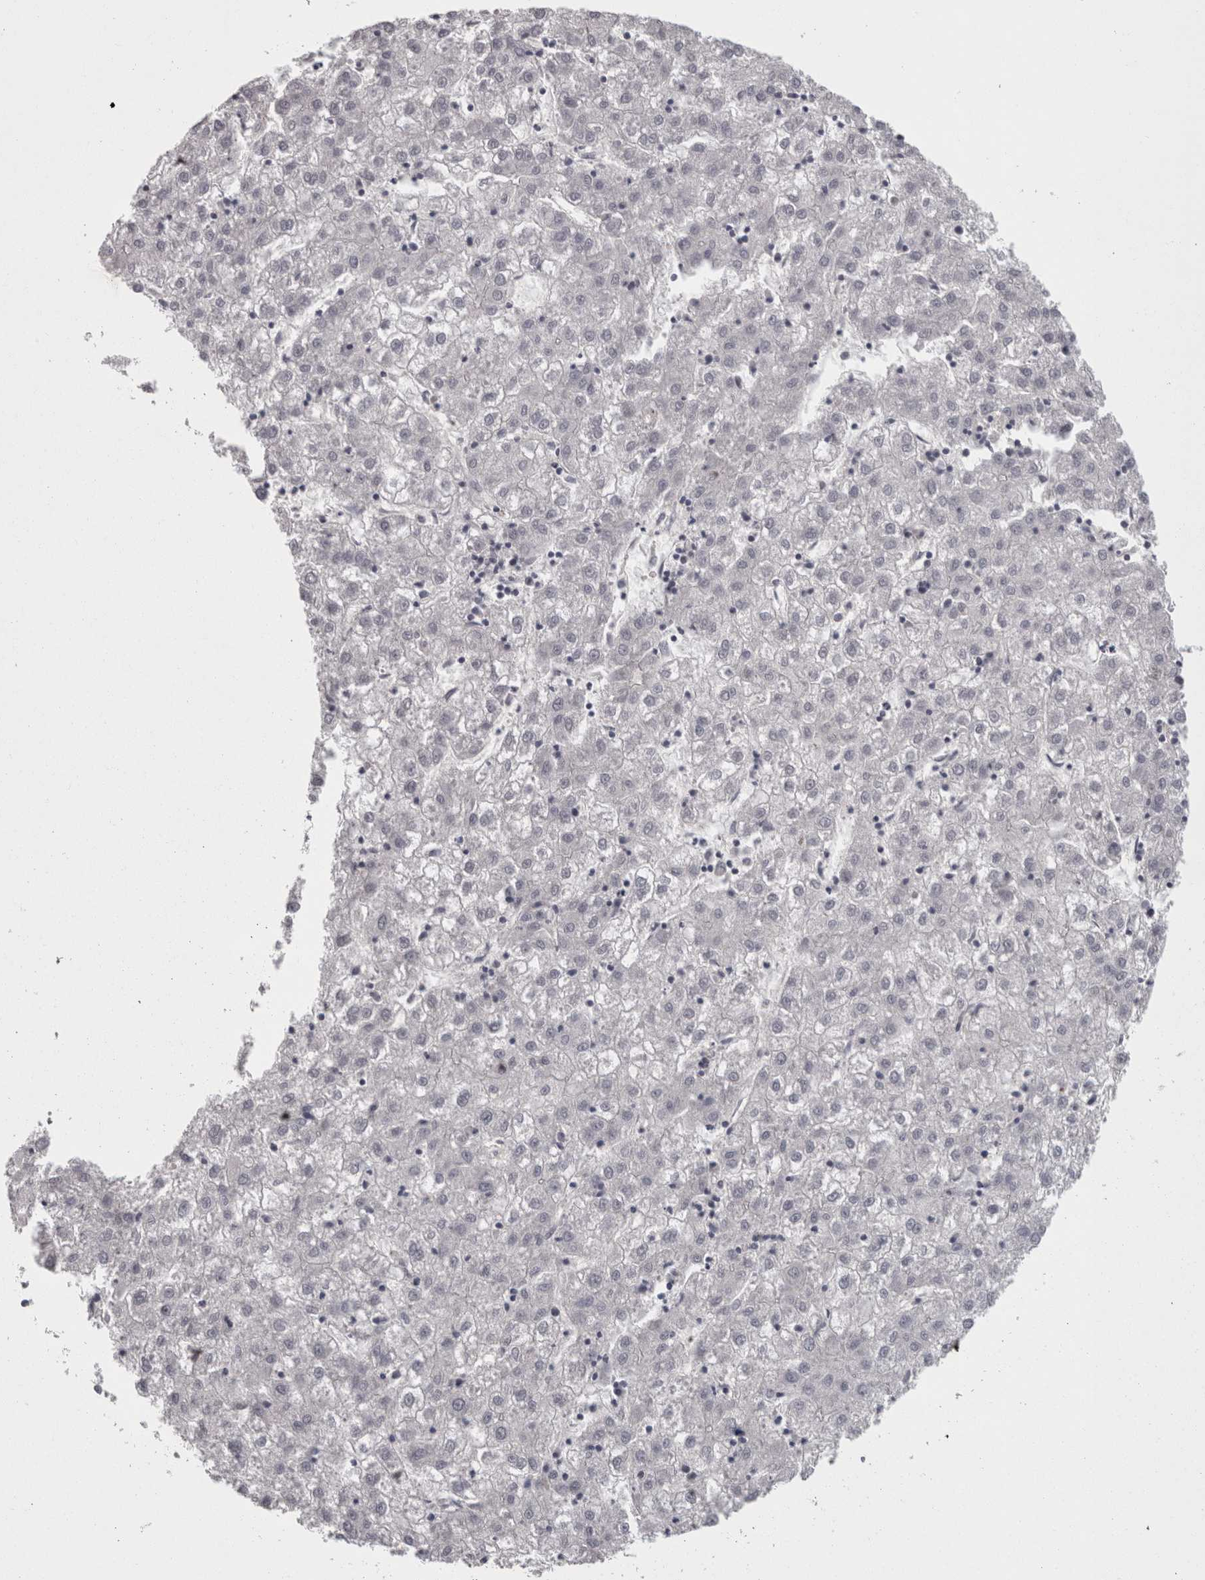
{"staining": {"intensity": "negative", "quantity": "none", "location": "none"}, "tissue": "liver cancer", "cell_type": "Tumor cells", "image_type": "cancer", "snomed": [{"axis": "morphology", "description": "Carcinoma, Hepatocellular, NOS"}, {"axis": "topography", "description": "Liver"}], "caption": "Tumor cells are negative for protein expression in human liver hepatocellular carcinoma.", "gene": "RMDN1", "patient": {"sex": "male", "age": 72}}